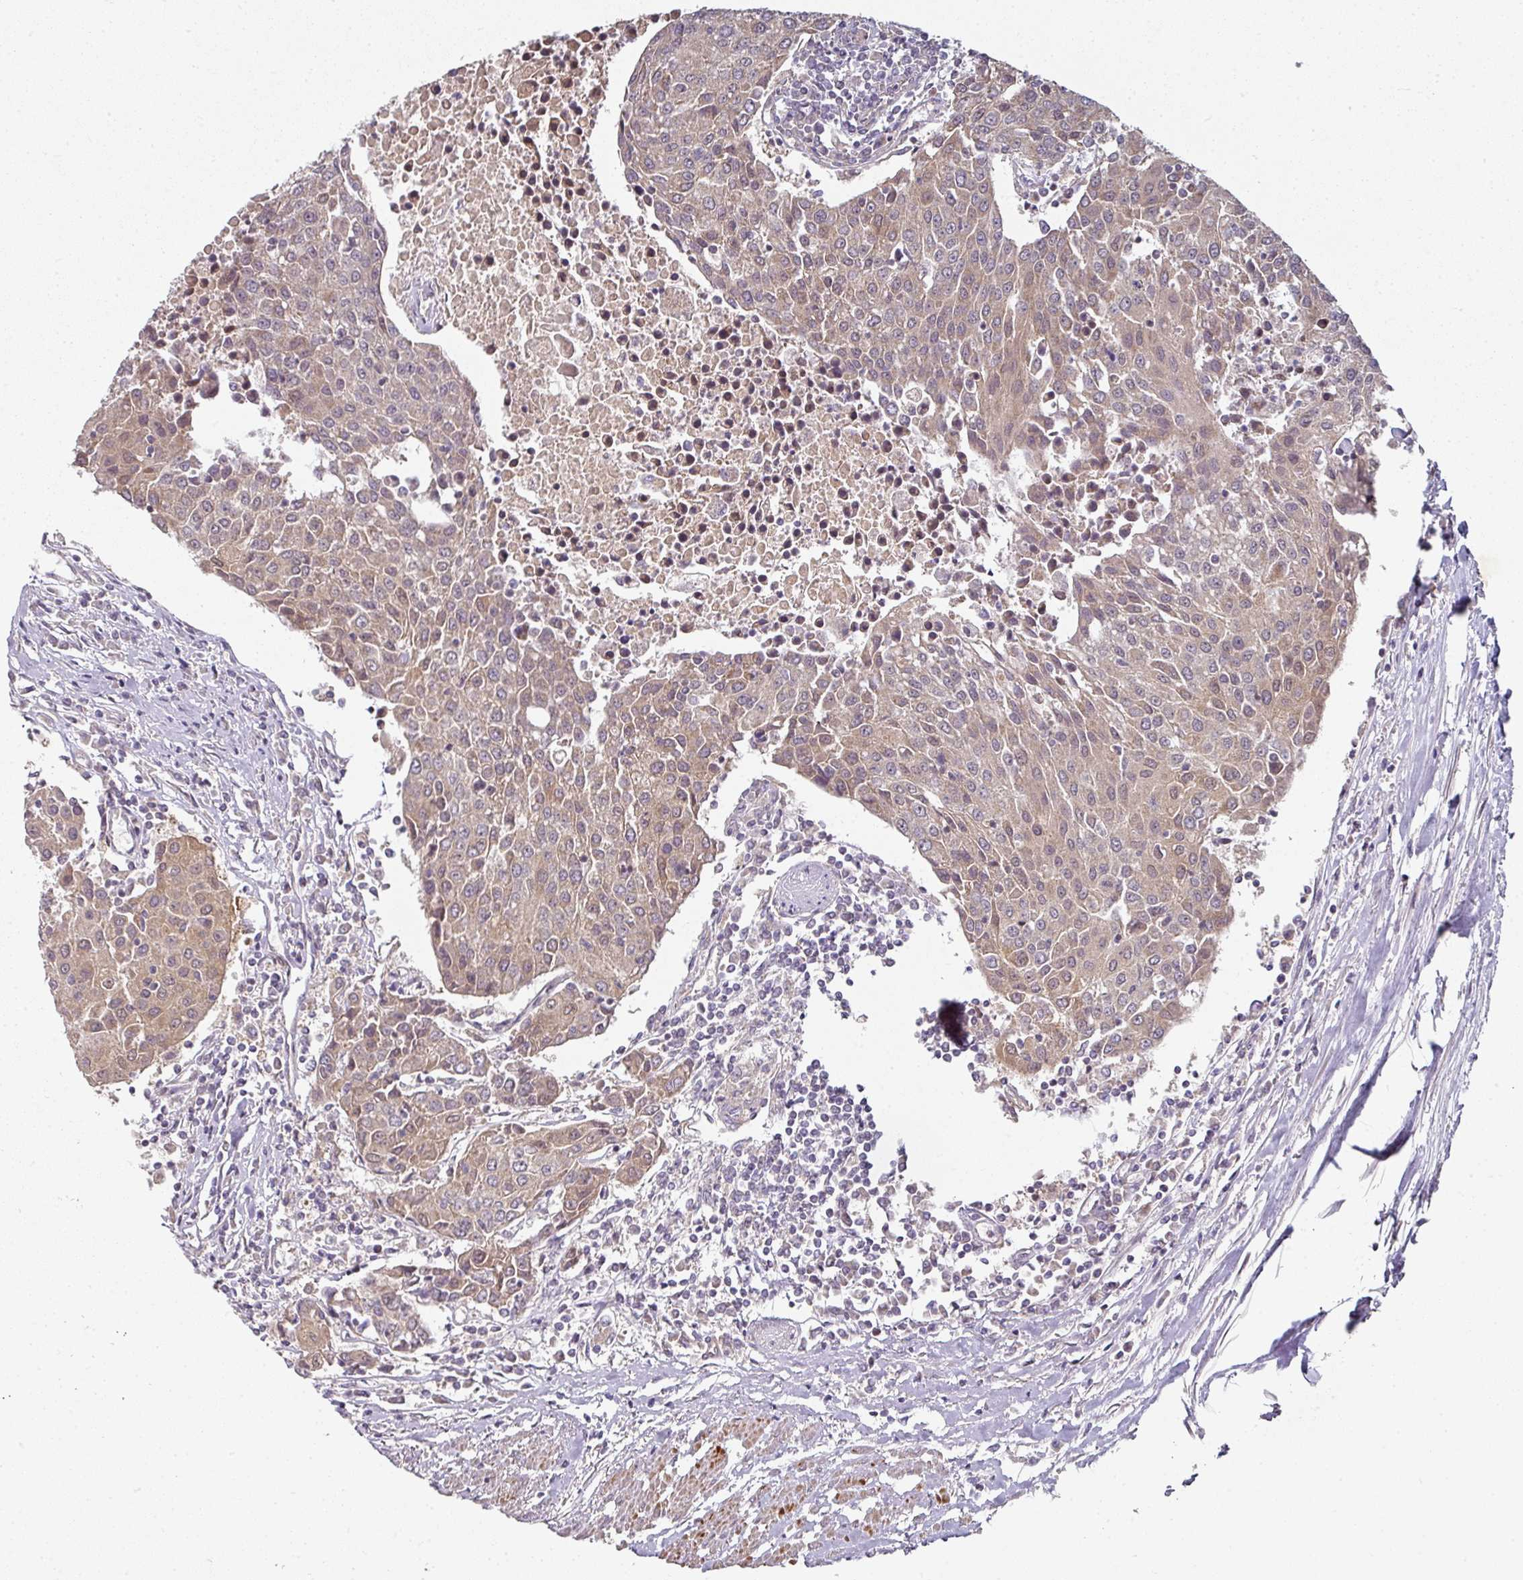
{"staining": {"intensity": "weak", "quantity": ">75%", "location": "cytoplasmic/membranous"}, "tissue": "urothelial cancer", "cell_type": "Tumor cells", "image_type": "cancer", "snomed": [{"axis": "morphology", "description": "Urothelial carcinoma, High grade"}, {"axis": "topography", "description": "Urinary bladder"}], "caption": "An IHC histopathology image of neoplastic tissue is shown. Protein staining in brown highlights weak cytoplasmic/membranous positivity in high-grade urothelial carcinoma within tumor cells. (Stains: DAB in brown, nuclei in blue, Microscopy: brightfield microscopy at high magnification).", "gene": "MAP2K2", "patient": {"sex": "female", "age": 85}}